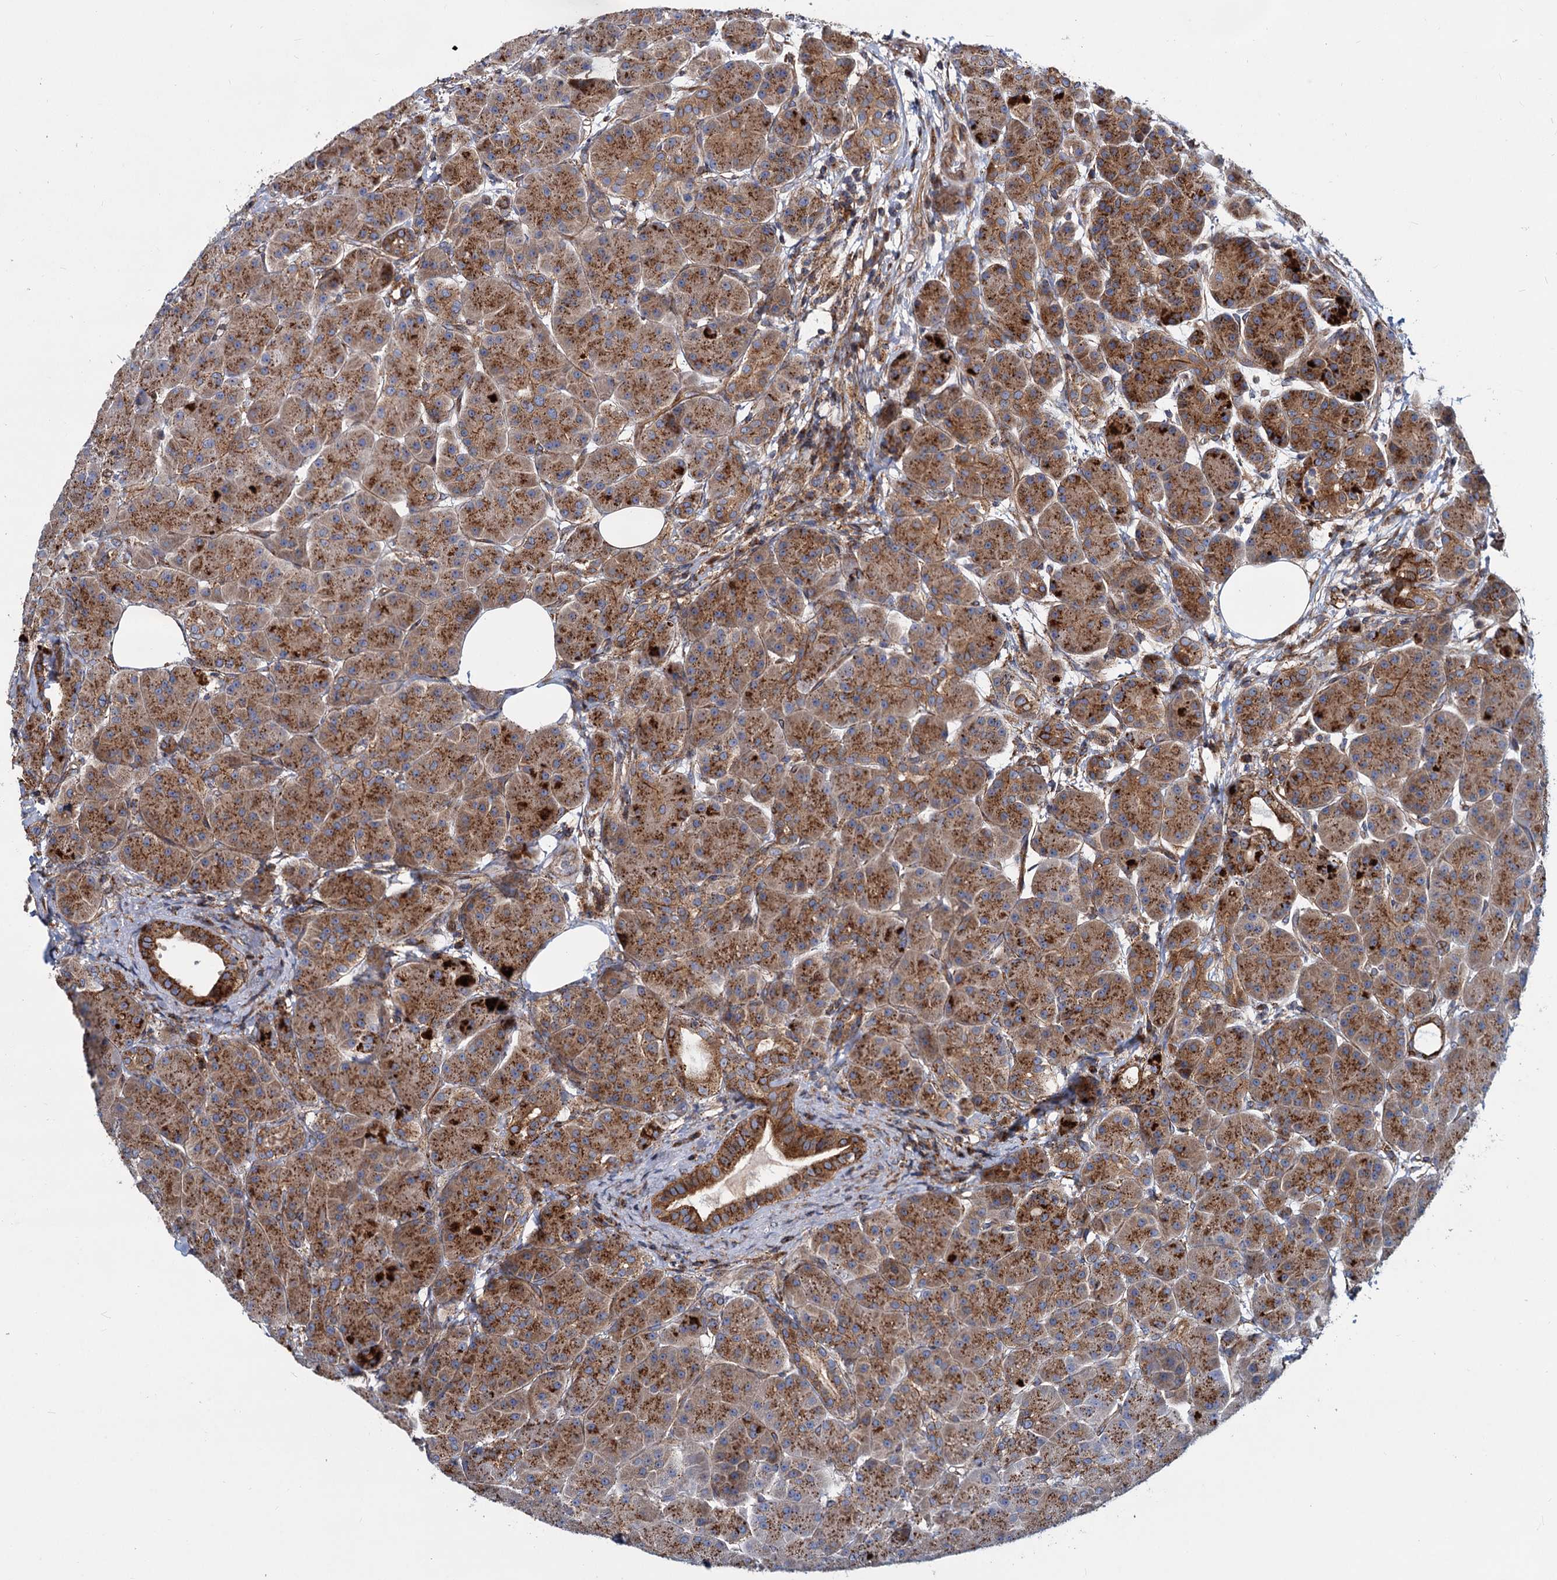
{"staining": {"intensity": "strong", "quantity": ">75%", "location": "cytoplasmic/membranous"}, "tissue": "pancreas", "cell_type": "Exocrine glandular cells", "image_type": "normal", "snomed": [{"axis": "morphology", "description": "Normal tissue, NOS"}, {"axis": "topography", "description": "Pancreas"}], "caption": "A brown stain highlights strong cytoplasmic/membranous positivity of a protein in exocrine glandular cells of benign human pancreas.", "gene": "PSEN1", "patient": {"sex": "male", "age": 63}}